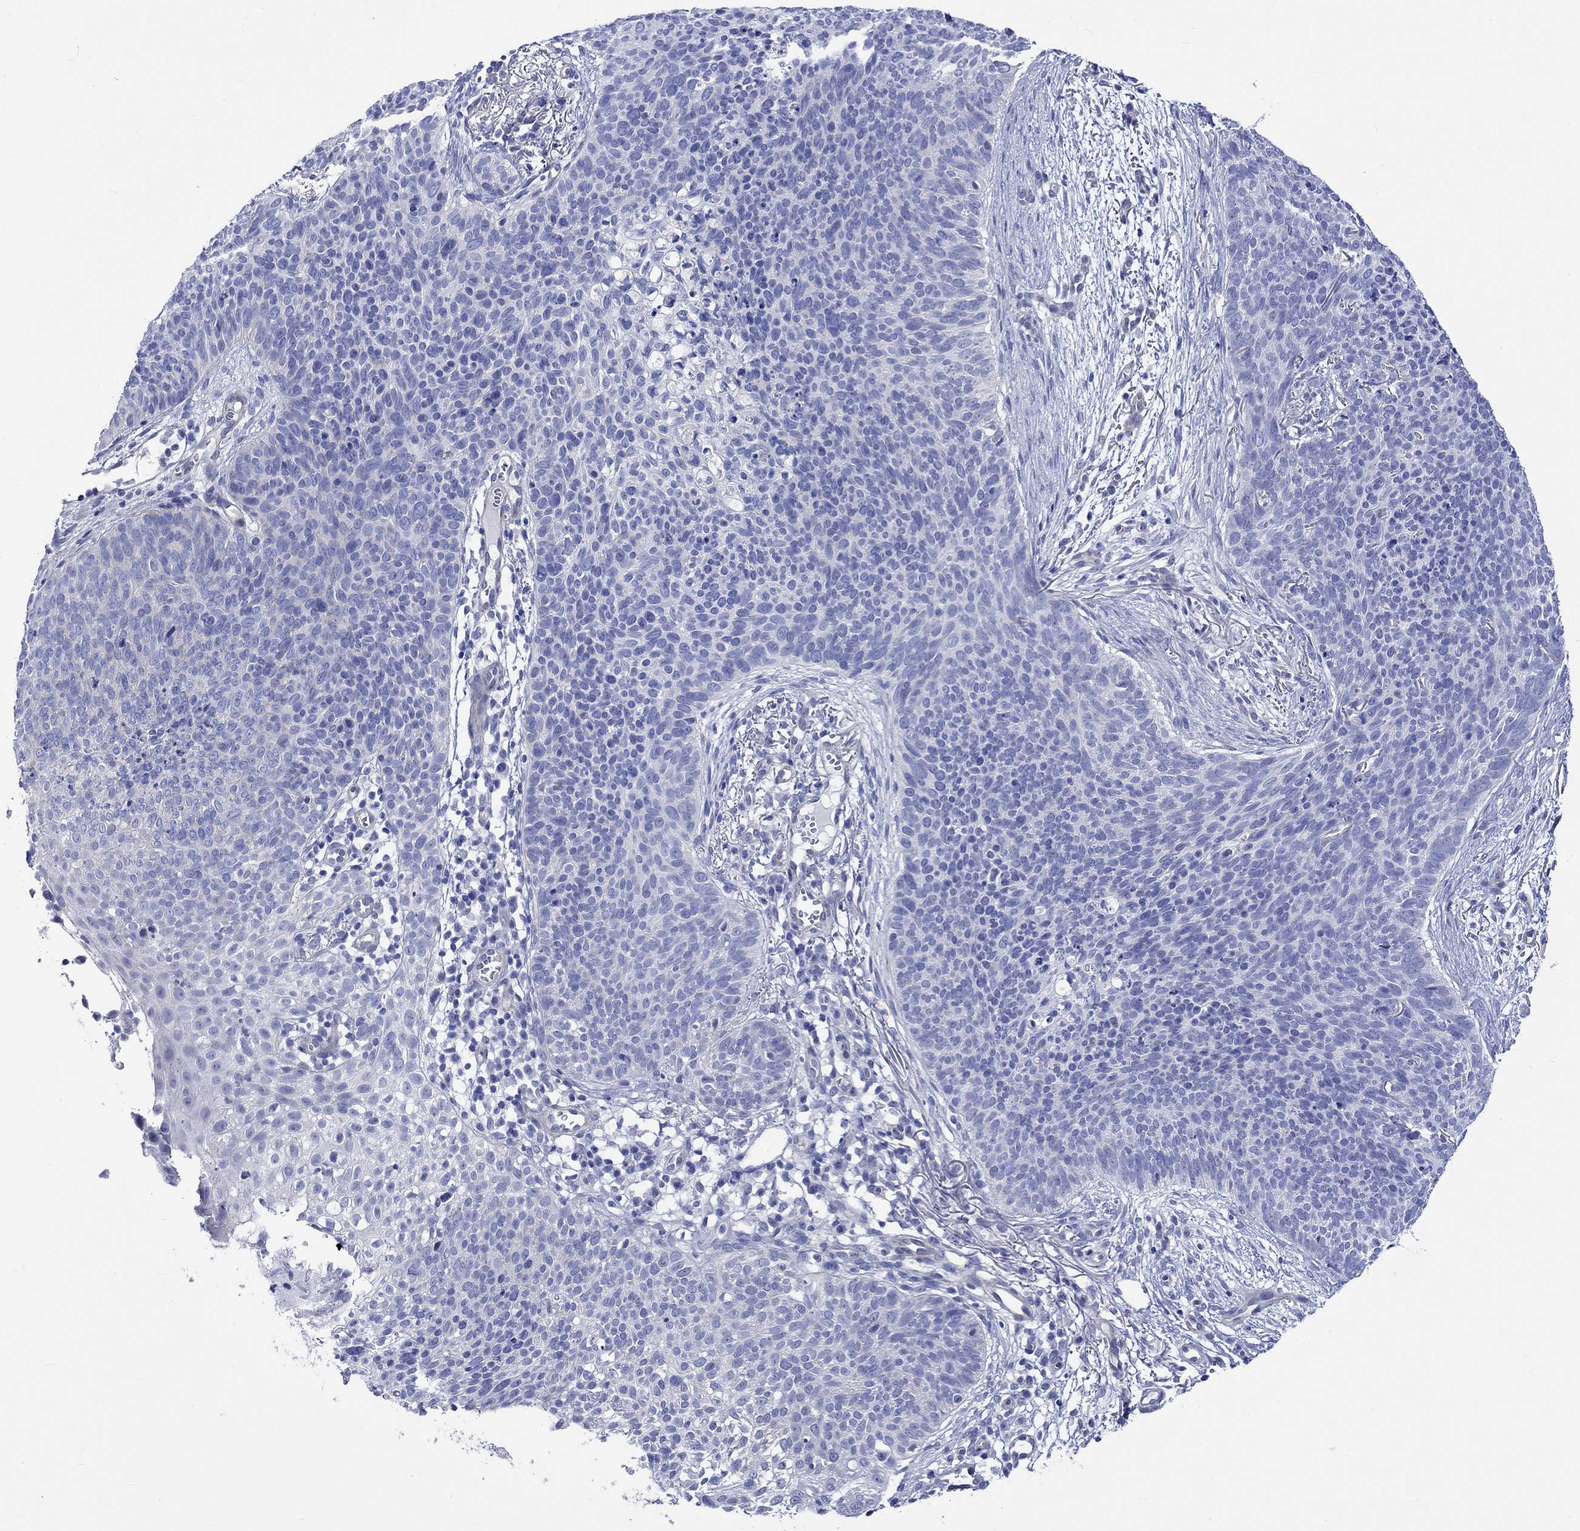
{"staining": {"intensity": "negative", "quantity": "none", "location": "none"}, "tissue": "skin cancer", "cell_type": "Tumor cells", "image_type": "cancer", "snomed": [{"axis": "morphology", "description": "Basal cell carcinoma"}, {"axis": "topography", "description": "Skin"}], "caption": "The micrograph displays no significant positivity in tumor cells of skin basal cell carcinoma.", "gene": "HARBI1", "patient": {"sex": "male", "age": 64}}